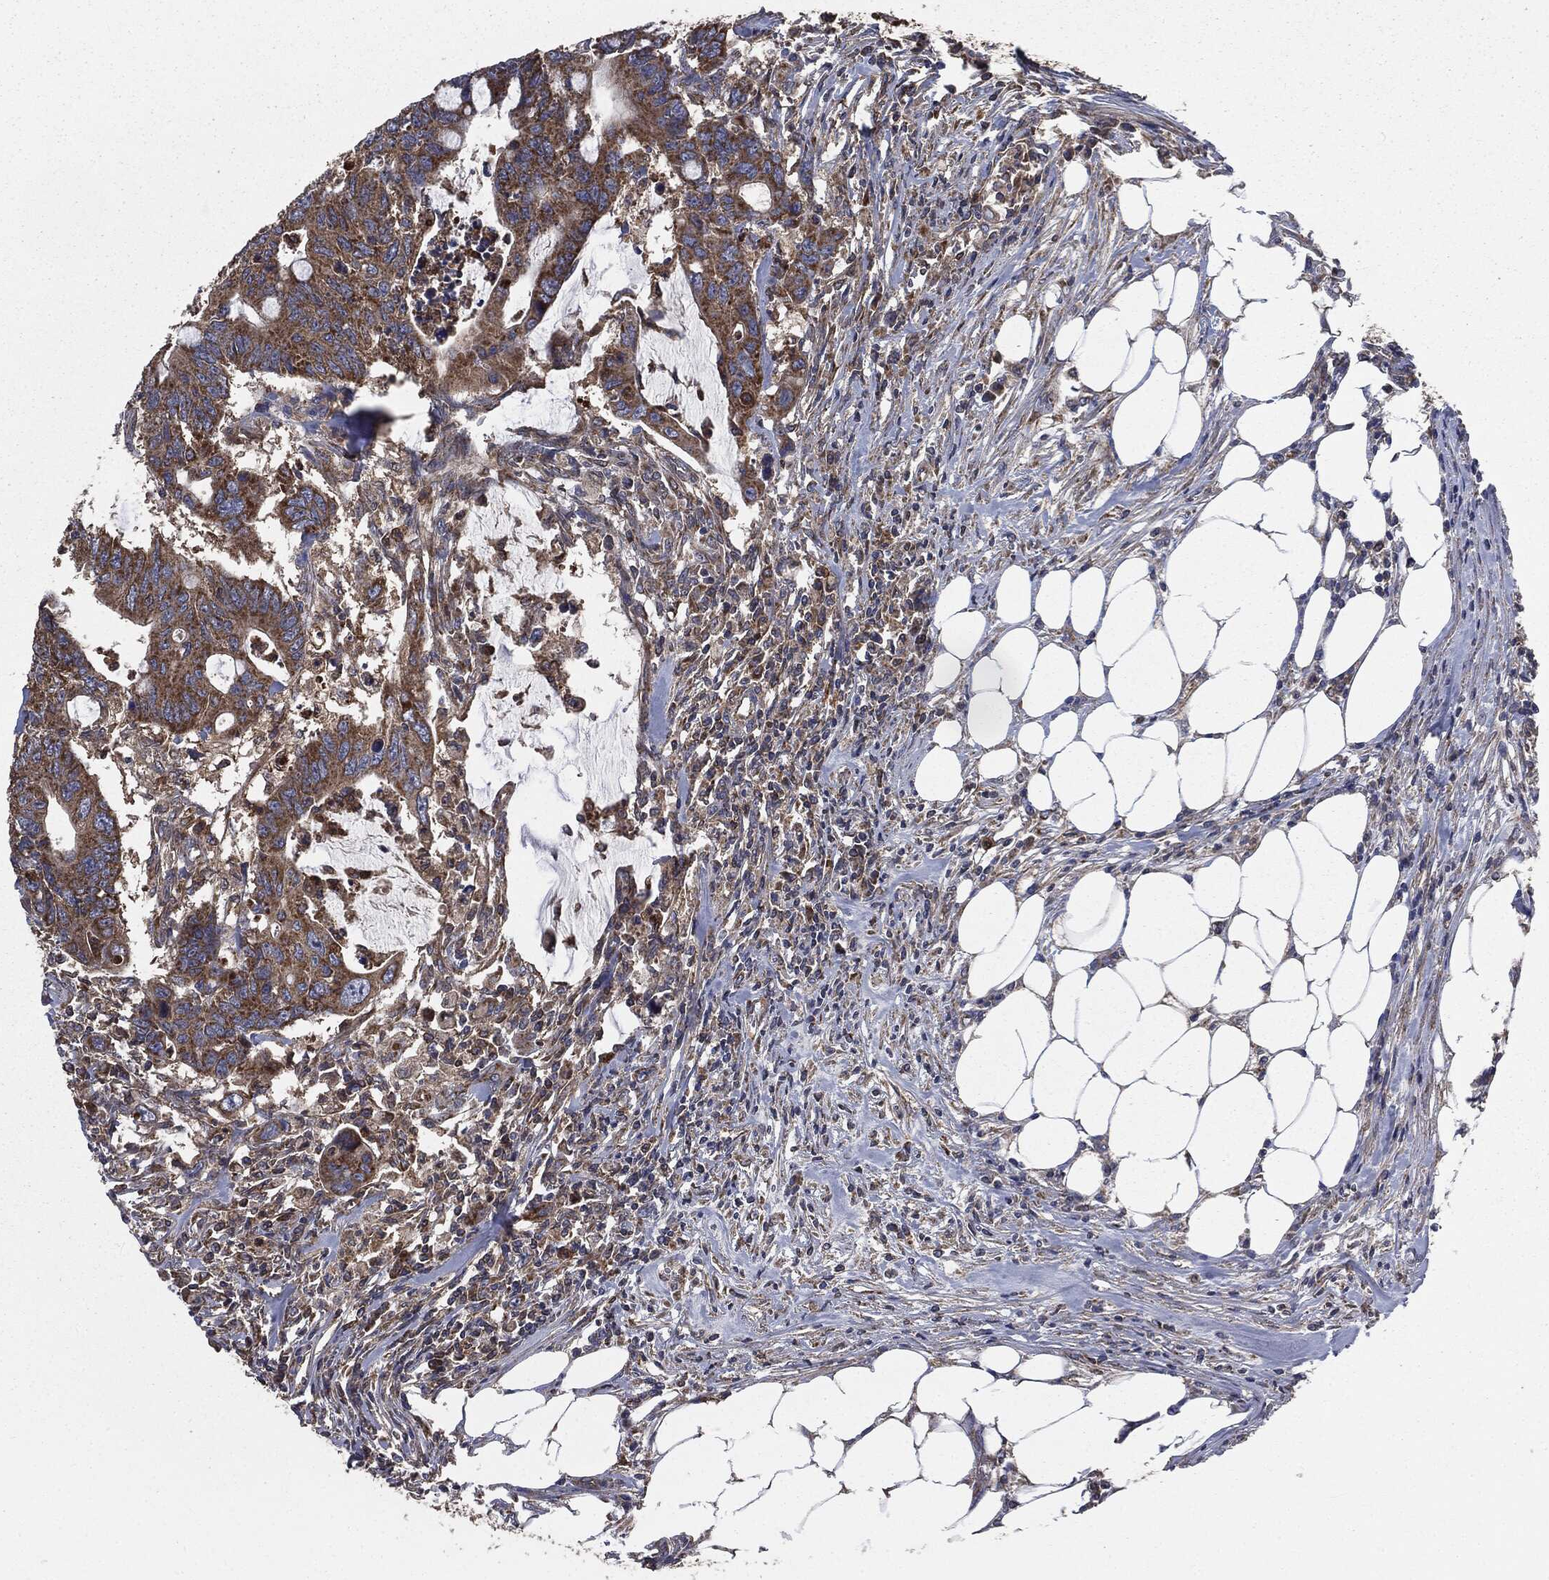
{"staining": {"intensity": "strong", "quantity": ">75%", "location": "cytoplasmic/membranous"}, "tissue": "colorectal cancer", "cell_type": "Tumor cells", "image_type": "cancer", "snomed": [{"axis": "morphology", "description": "Adenocarcinoma, NOS"}, {"axis": "topography", "description": "Colon"}], "caption": "DAB (3,3'-diaminobenzidine) immunohistochemical staining of colorectal cancer exhibits strong cytoplasmic/membranous protein positivity in approximately >75% of tumor cells.", "gene": "MAPK6", "patient": {"sex": "male", "age": 71}}